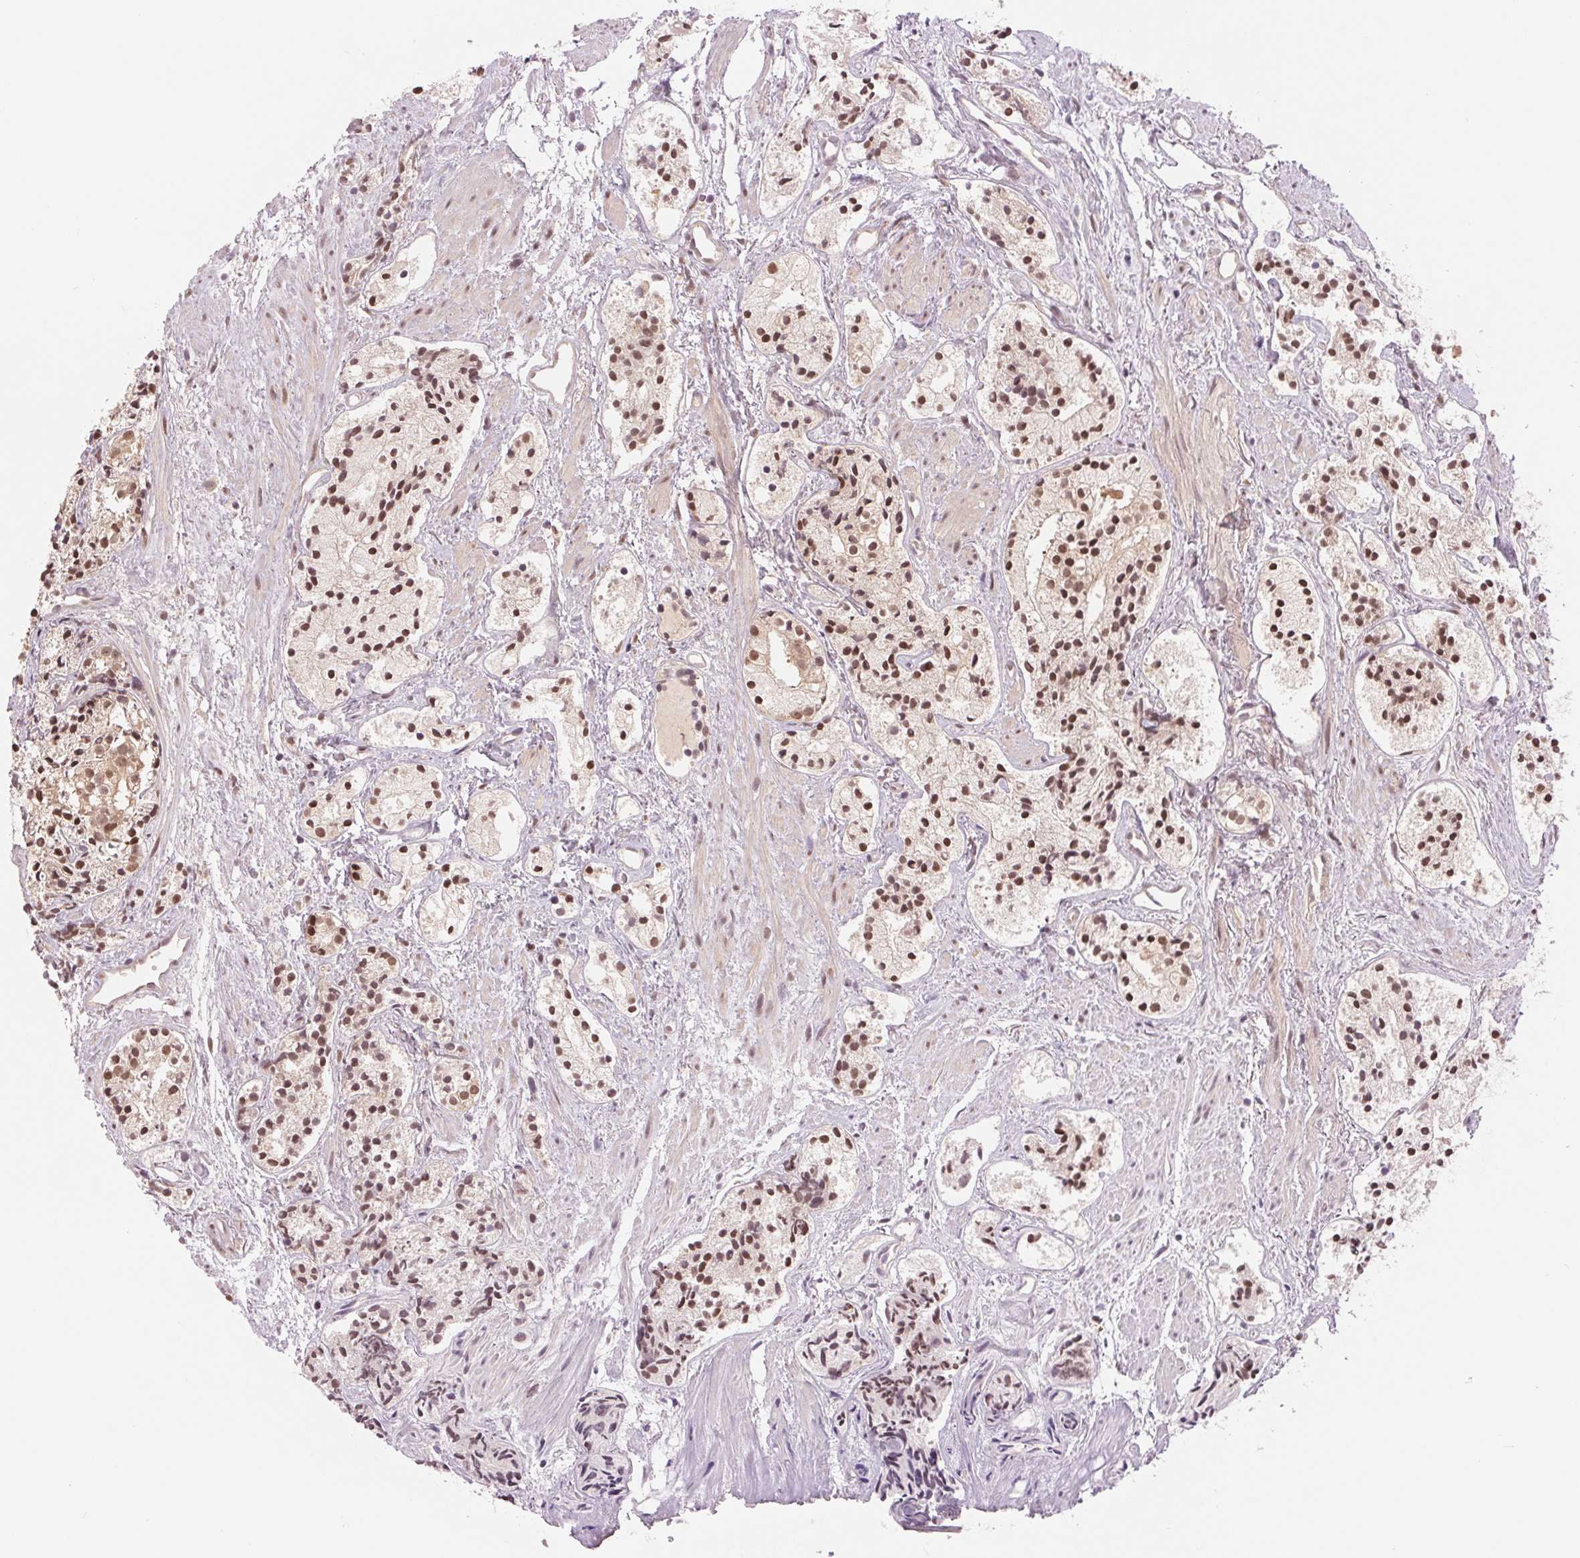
{"staining": {"intensity": "moderate", "quantity": ">75%", "location": "nuclear"}, "tissue": "prostate cancer", "cell_type": "Tumor cells", "image_type": "cancer", "snomed": [{"axis": "morphology", "description": "Adenocarcinoma, High grade"}, {"axis": "topography", "description": "Prostate"}], "caption": "Prostate cancer (high-grade adenocarcinoma) stained for a protein shows moderate nuclear positivity in tumor cells. (DAB (3,3'-diaminobenzidine) IHC with brightfield microscopy, high magnification).", "gene": "ERI3", "patient": {"sex": "male", "age": 85}}